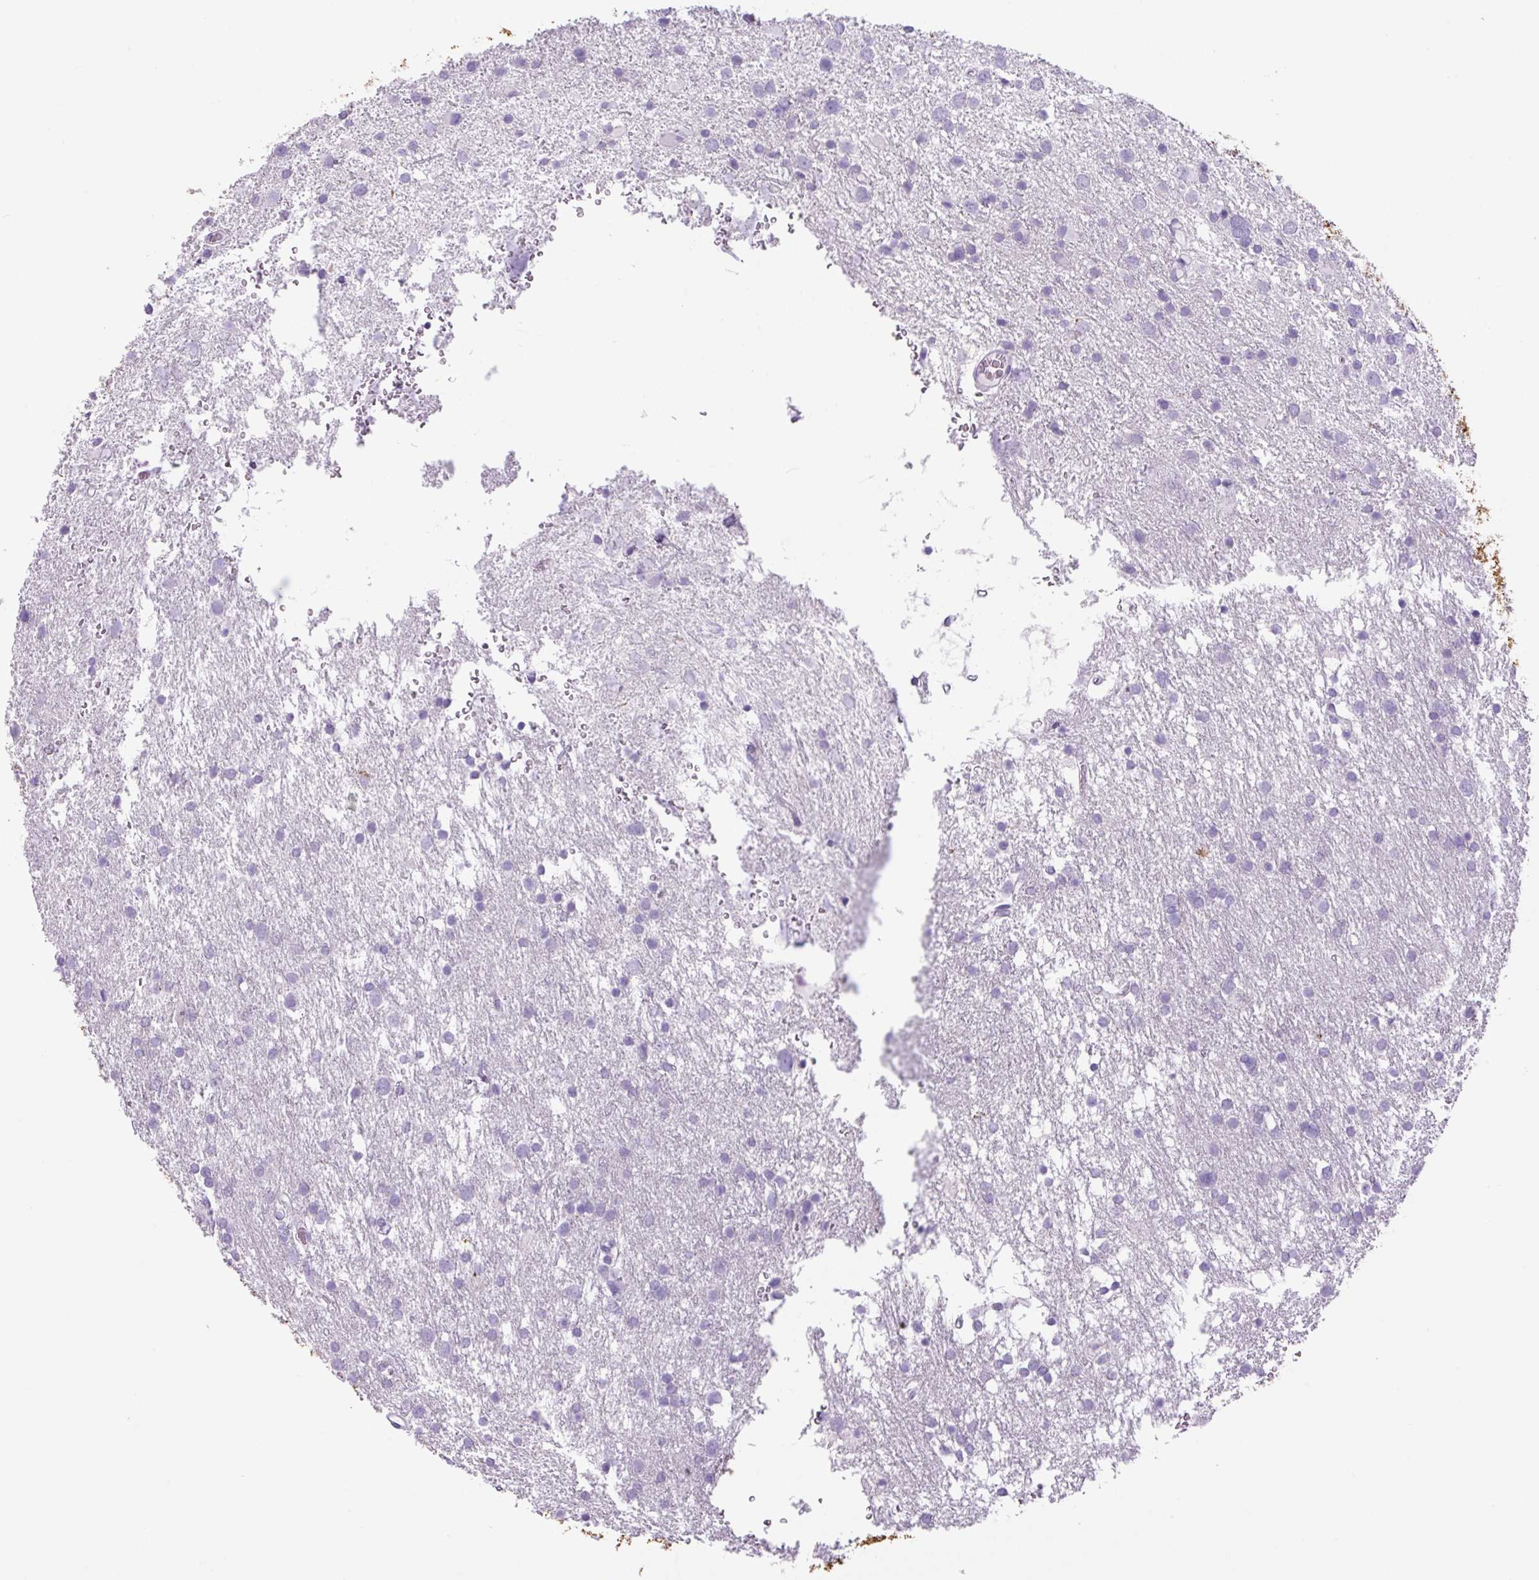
{"staining": {"intensity": "negative", "quantity": "none", "location": "none"}, "tissue": "glioma", "cell_type": "Tumor cells", "image_type": "cancer", "snomed": [{"axis": "morphology", "description": "Glioma, malignant, Low grade"}, {"axis": "topography", "description": "Brain"}], "caption": "A high-resolution histopathology image shows immunohistochemistry staining of glioma, which demonstrates no significant positivity in tumor cells.", "gene": "CHGA", "patient": {"sex": "female", "age": 32}}